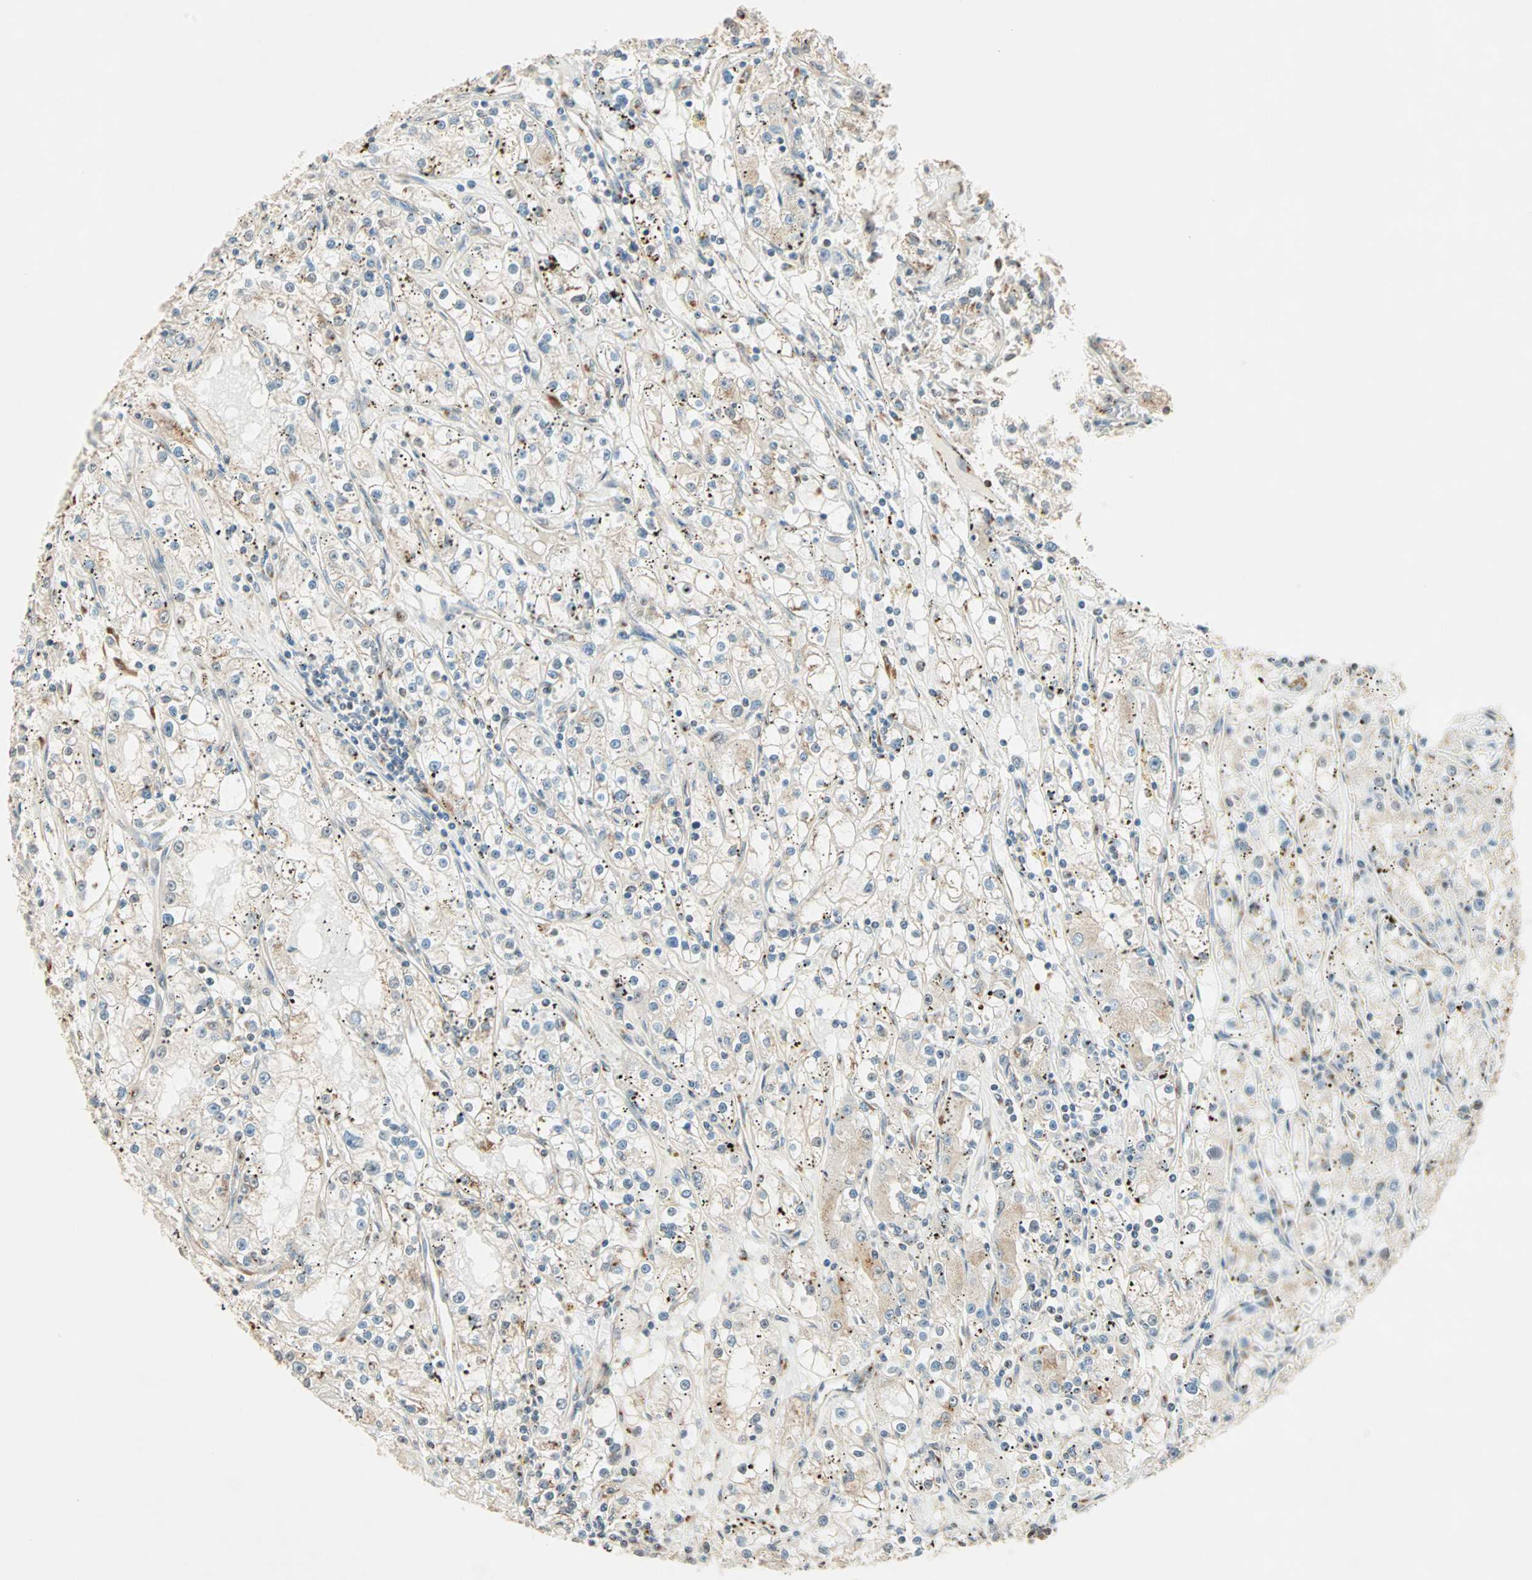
{"staining": {"intensity": "weak", "quantity": "<25%", "location": "cytoplasmic/membranous"}, "tissue": "renal cancer", "cell_type": "Tumor cells", "image_type": "cancer", "snomed": [{"axis": "morphology", "description": "Adenocarcinoma, NOS"}, {"axis": "topography", "description": "Kidney"}], "caption": "Renal adenocarcinoma was stained to show a protein in brown. There is no significant staining in tumor cells.", "gene": "PRDM2", "patient": {"sex": "male", "age": 56}}